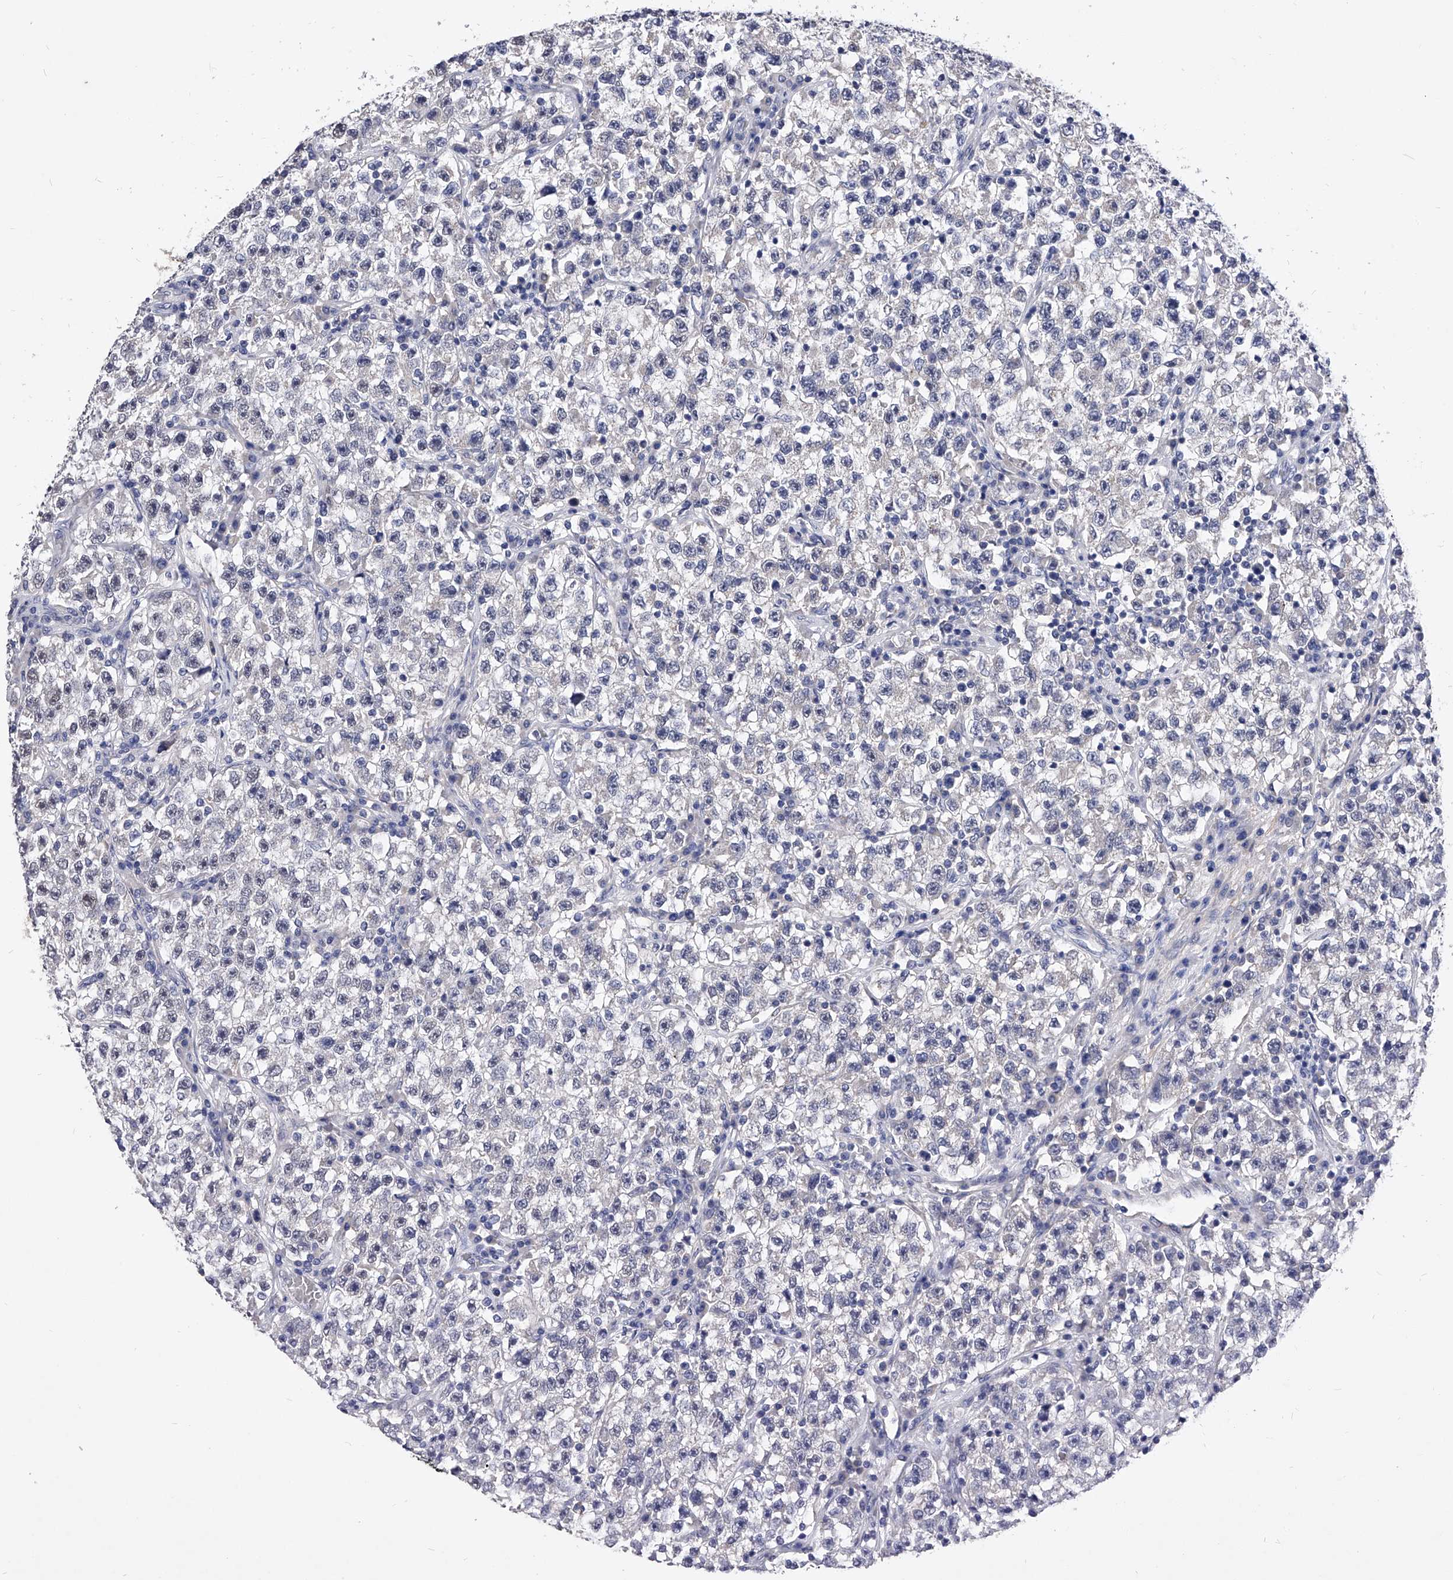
{"staining": {"intensity": "negative", "quantity": "none", "location": "none"}, "tissue": "testis cancer", "cell_type": "Tumor cells", "image_type": "cancer", "snomed": [{"axis": "morphology", "description": "Seminoma, NOS"}, {"axis": "topography", "description": "Testis"}], "caption": "IHC of testis cancer (seminoma) demonstrates no positivity in tumor cells. (Immunohistochemistry (ihc), brightfield microscopy, high magnification).", "gene": "ZNF529", "patient": {"sex": "male", "age": 22}}